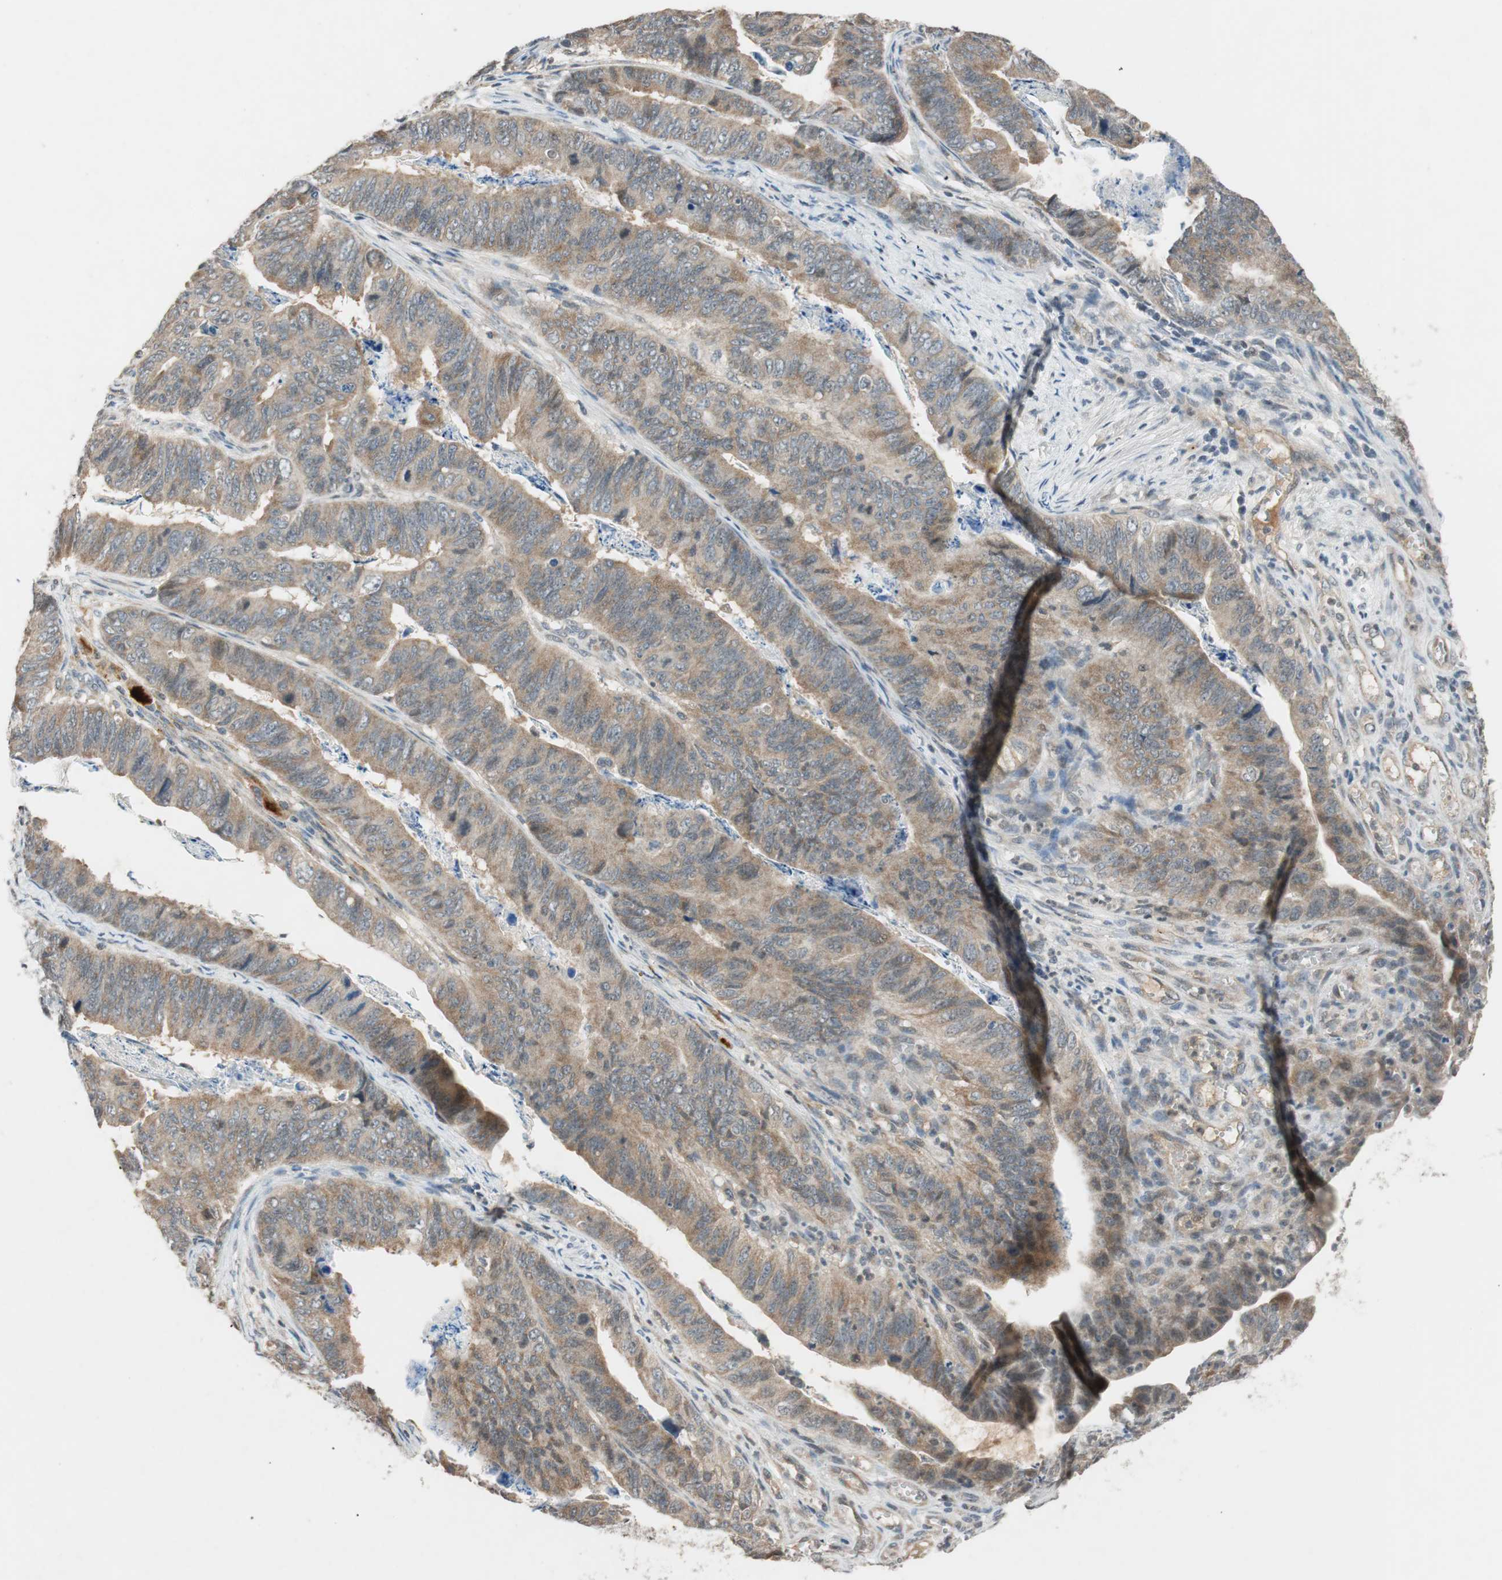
{"staining": {"intensity": "weak", "quantity": ">75%", "location": "cytoplasmic/membranous"}, "tissue": "stomach cancer", "cell_type": "Tumor cells", "image_type": "cancer", "snomed": [{"axis": "morphology", "description": "Adenocarcinoma, NOS"}, {"axis": "topography", "description": "Stomach, lower"}], "caption": "This micrograph shows immunohistochemistry staining of adenocarcinoma (stomach), with low weak cytoplasmic/membranous positivity in about >75% of tumor cells.", "gene": "GLB1", "patient": {"sex": "male", "age": 77}}